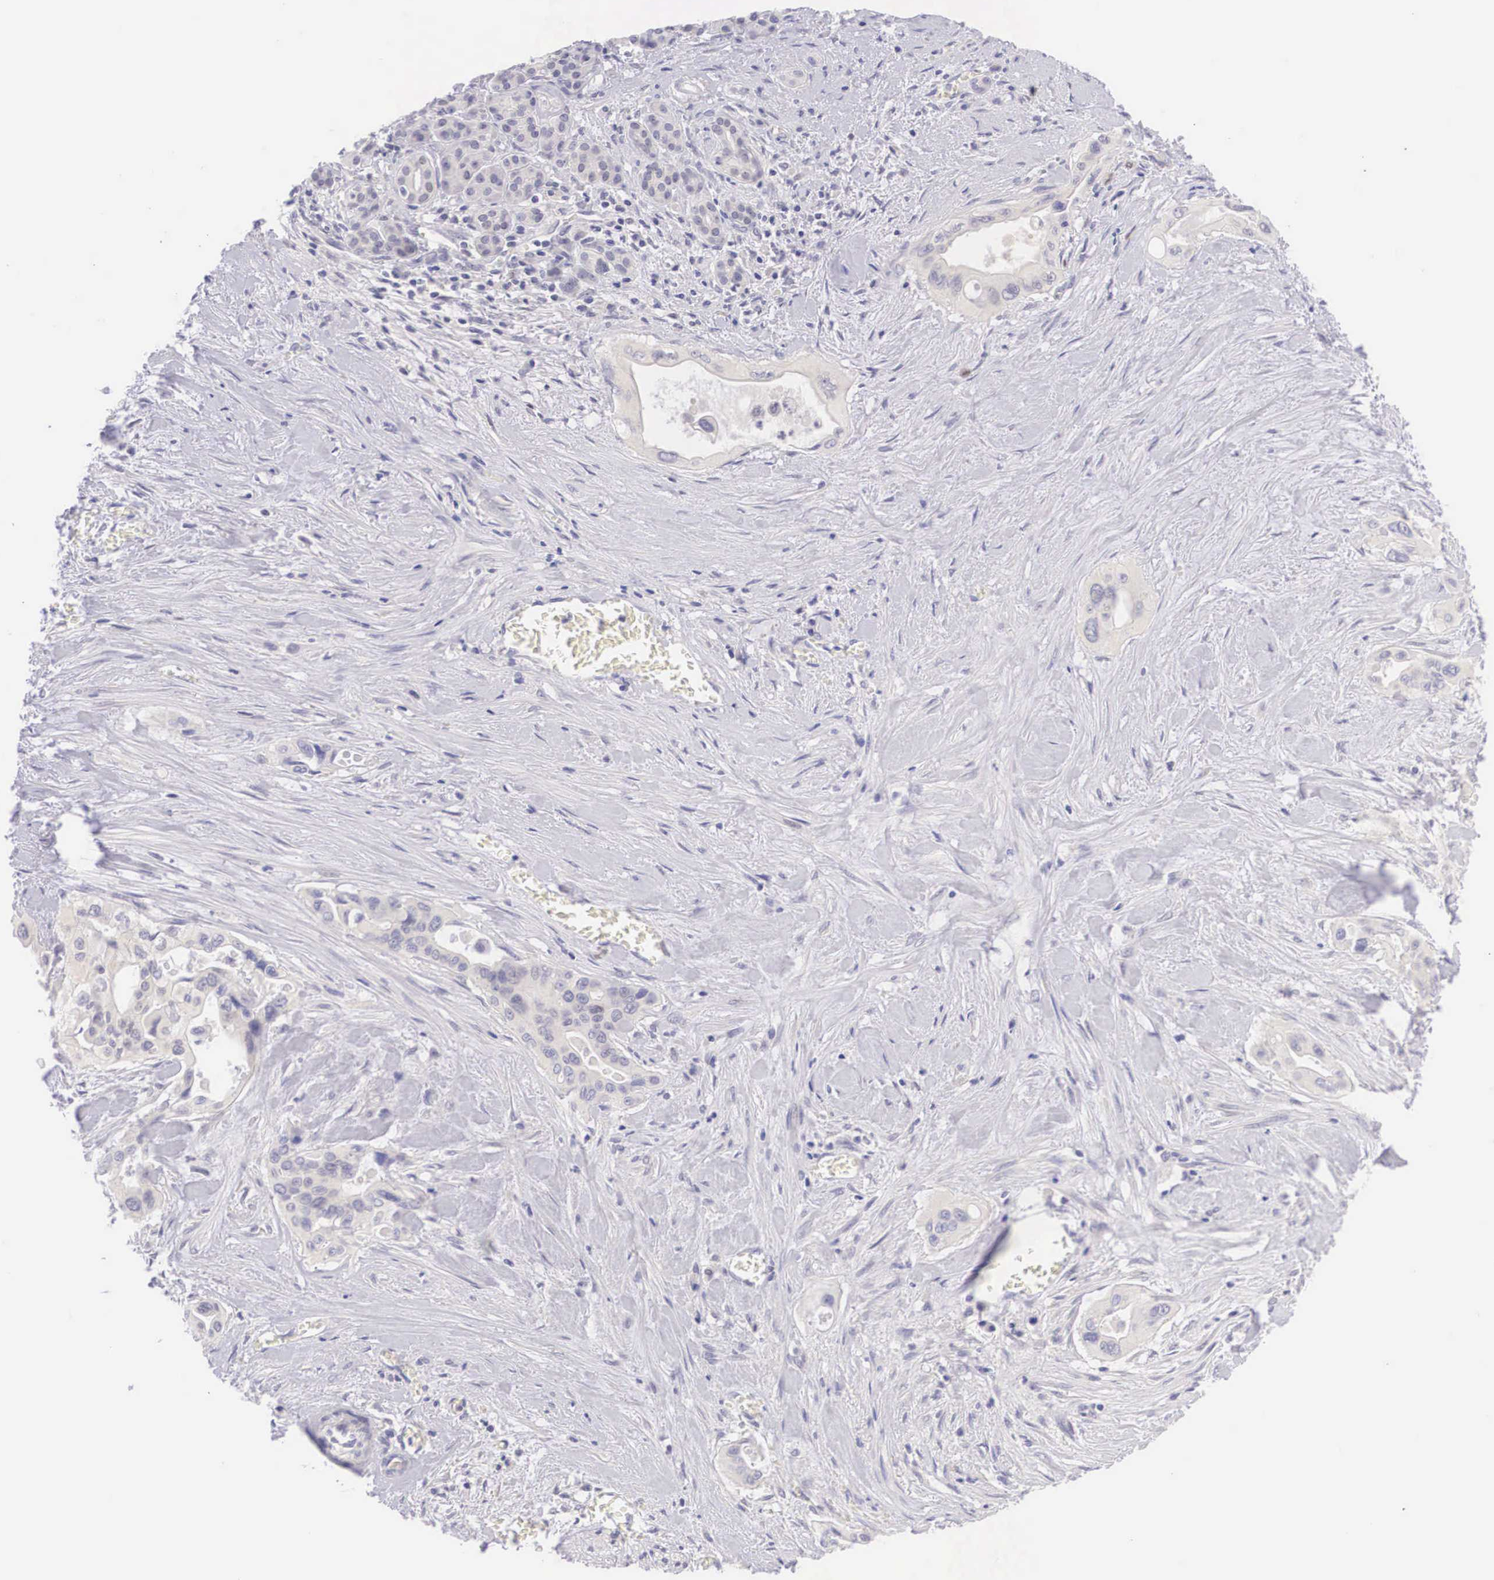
{"staining": {"intensity": "negative", "quantity": "none", "location": "none"}, "tissue": "pancreatic cancer", "cell_type": "Tumor cells", "image_type": "cancer", "snomed": [{"axis": "morphology", "description": "Adenocarcinoma, NOS"}, {"axis": "topography", "description": "Pancreas"}], "caption": "Immunohistochemistry photomicrograph of neoplastic tissue: pancreatic cancer stained with DAB demonstrates no significant protein staining in tumor cells.", "gene": "BCL6", "patient": {"sex": "male", "age": 77}}